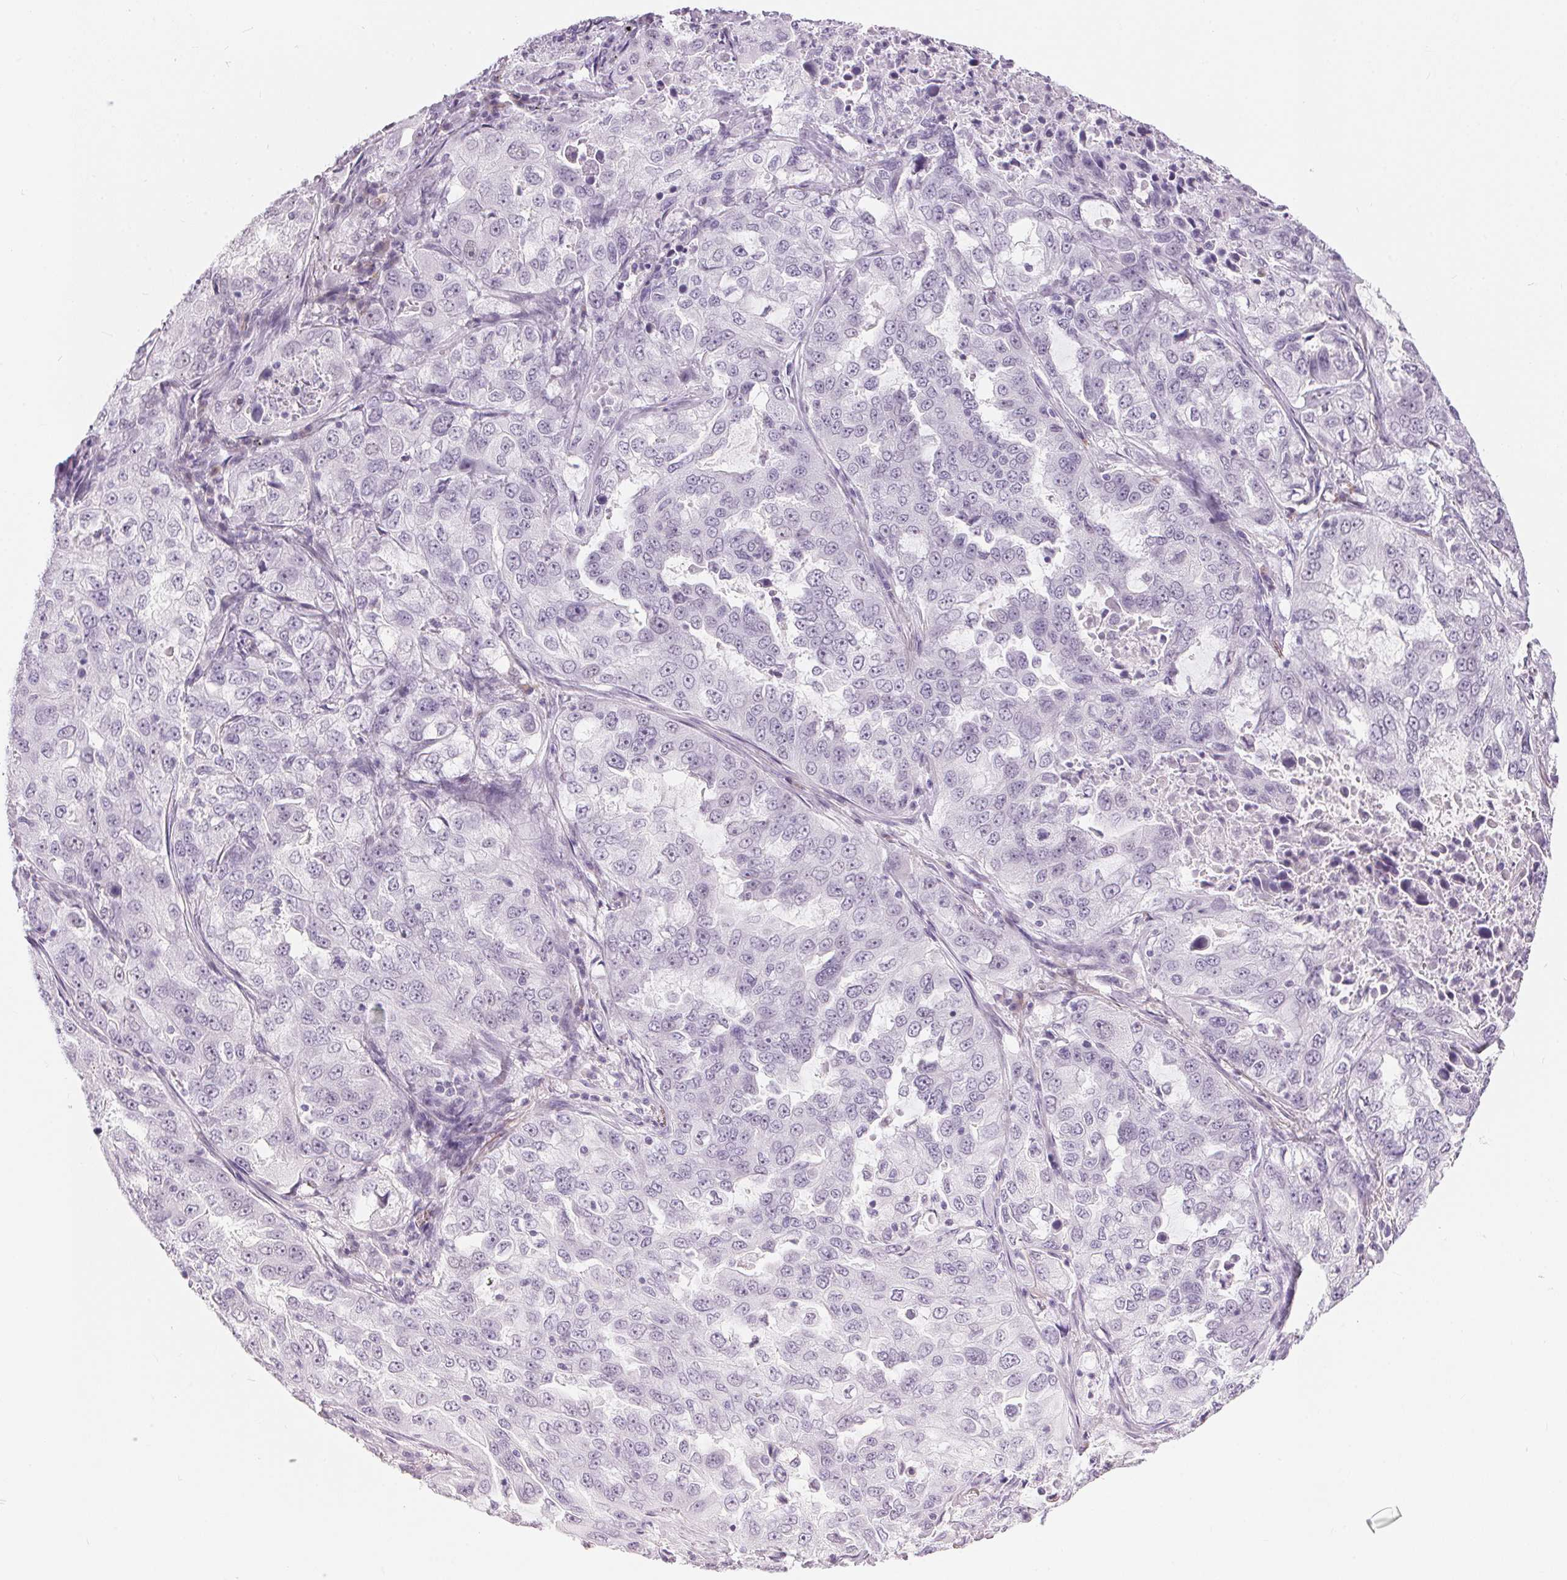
{"staining": {"intensity": "negative", "quantity": "none", "location": "none"}, "tissue": "lung cancer", "cell_type": "Tumor cells", "image_type": "cancer", "snomed": [{"axis": "morphology", "description": "Adenocarcinoma, NOS"}, {"axis": "topography", "description": "Lung"}], "caption": "This is an immunohistochemistry micrograph of lung cancer. There is no staining in tumor cells.", "gene": "CADPS", "patient": {"sex": "female", "age": 61}}